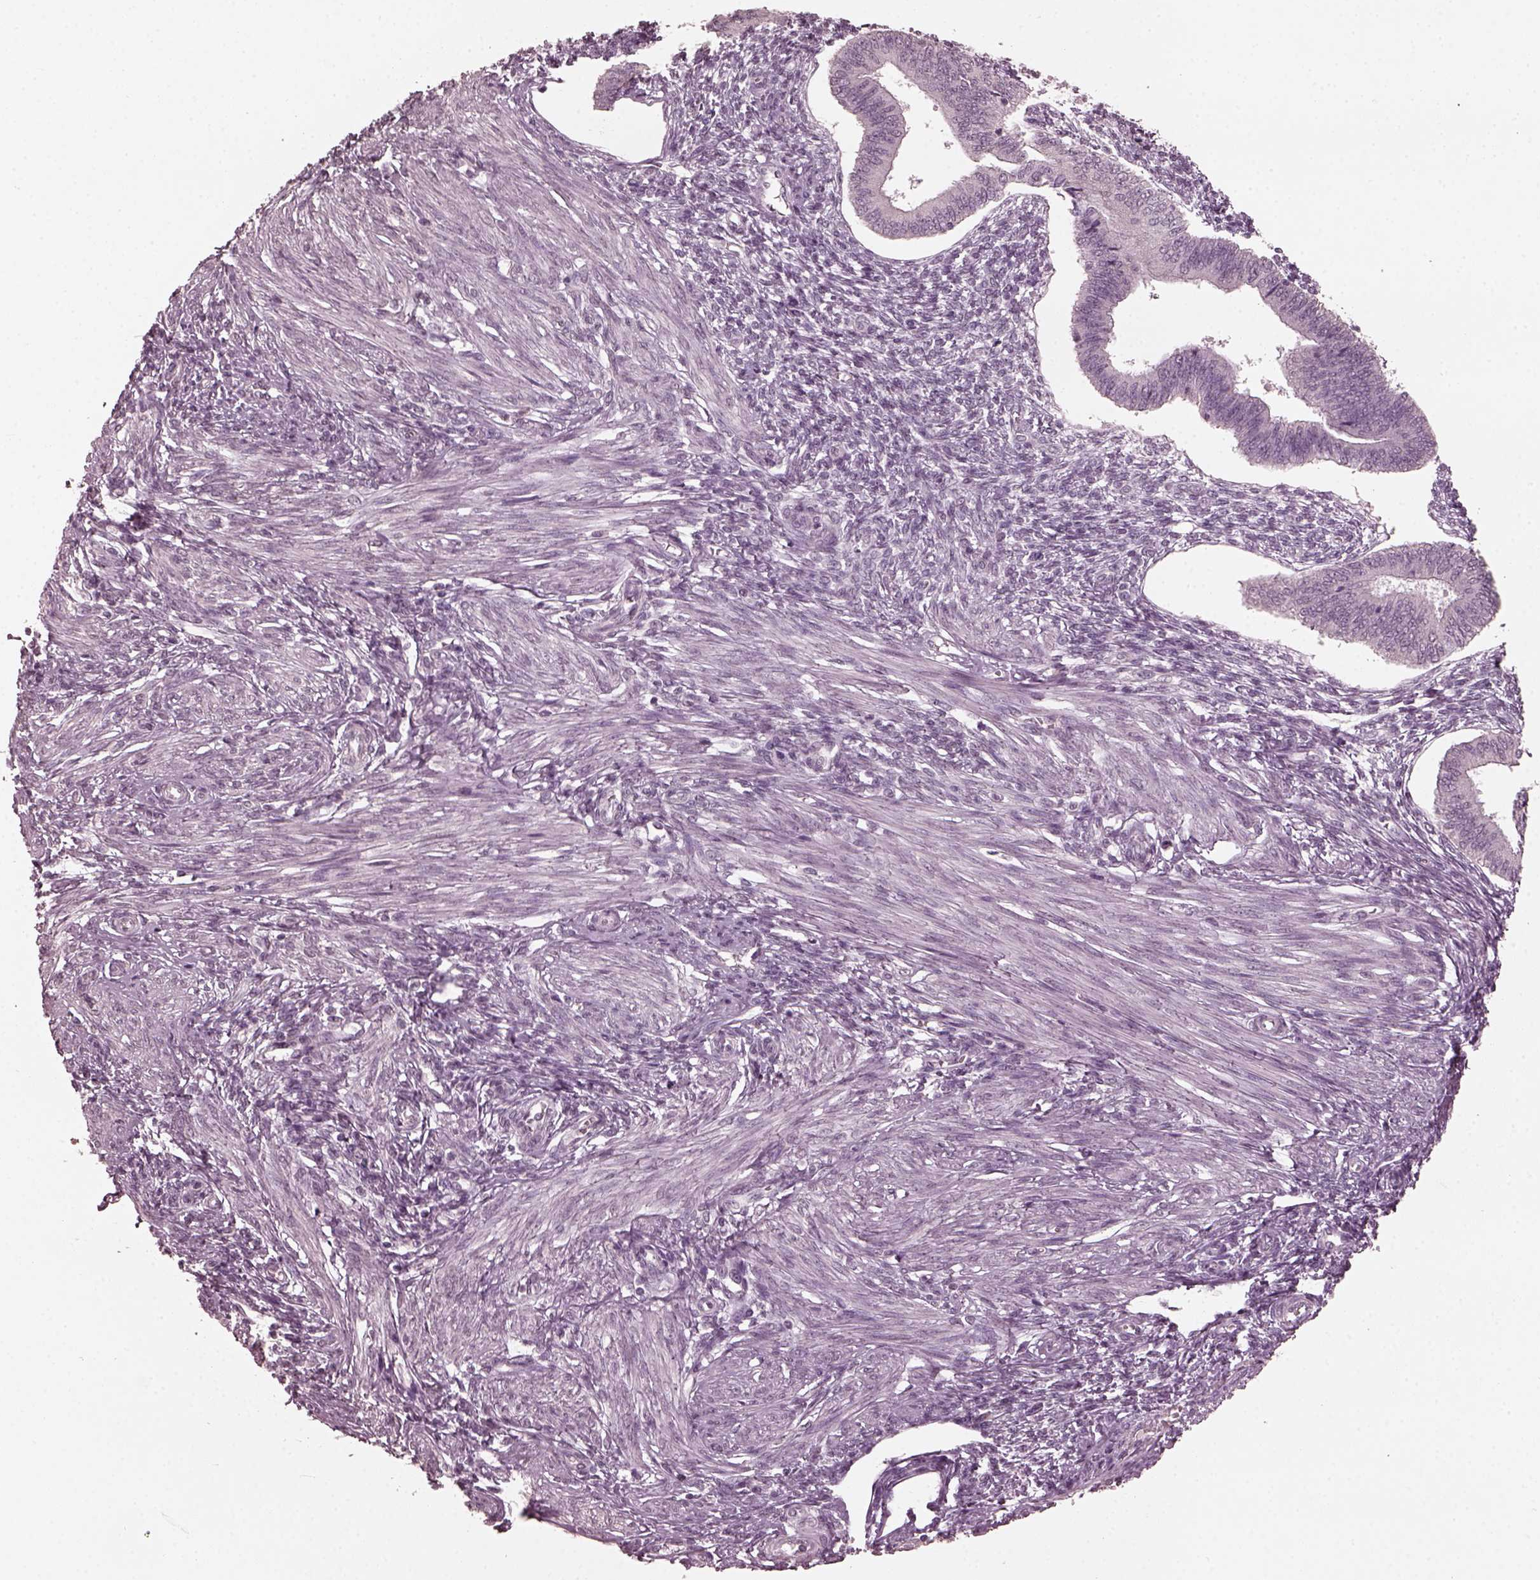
{"staining": {"intensity": "negative", "quantity": "none", "location": "none"}, "tissue": "endometrium", "cell_type": "Cells in endometrial stroma", "image_type": "normal", "snomed": [{"axis": "morphology", "description": "Normal tissue, NOS"}, {"axis": "topography", "description": "Endometrium"}], "caption": "This image is of unremarkable endometrium stained with immunohistochemistry to label a protein in brown with the nuclei are counter-stained blue. There is no staining in cells in endometrial stroma. Nuclei are stained in blue.", "gene": "KRT79", "patient": {"sex": "female", "age": 42}}